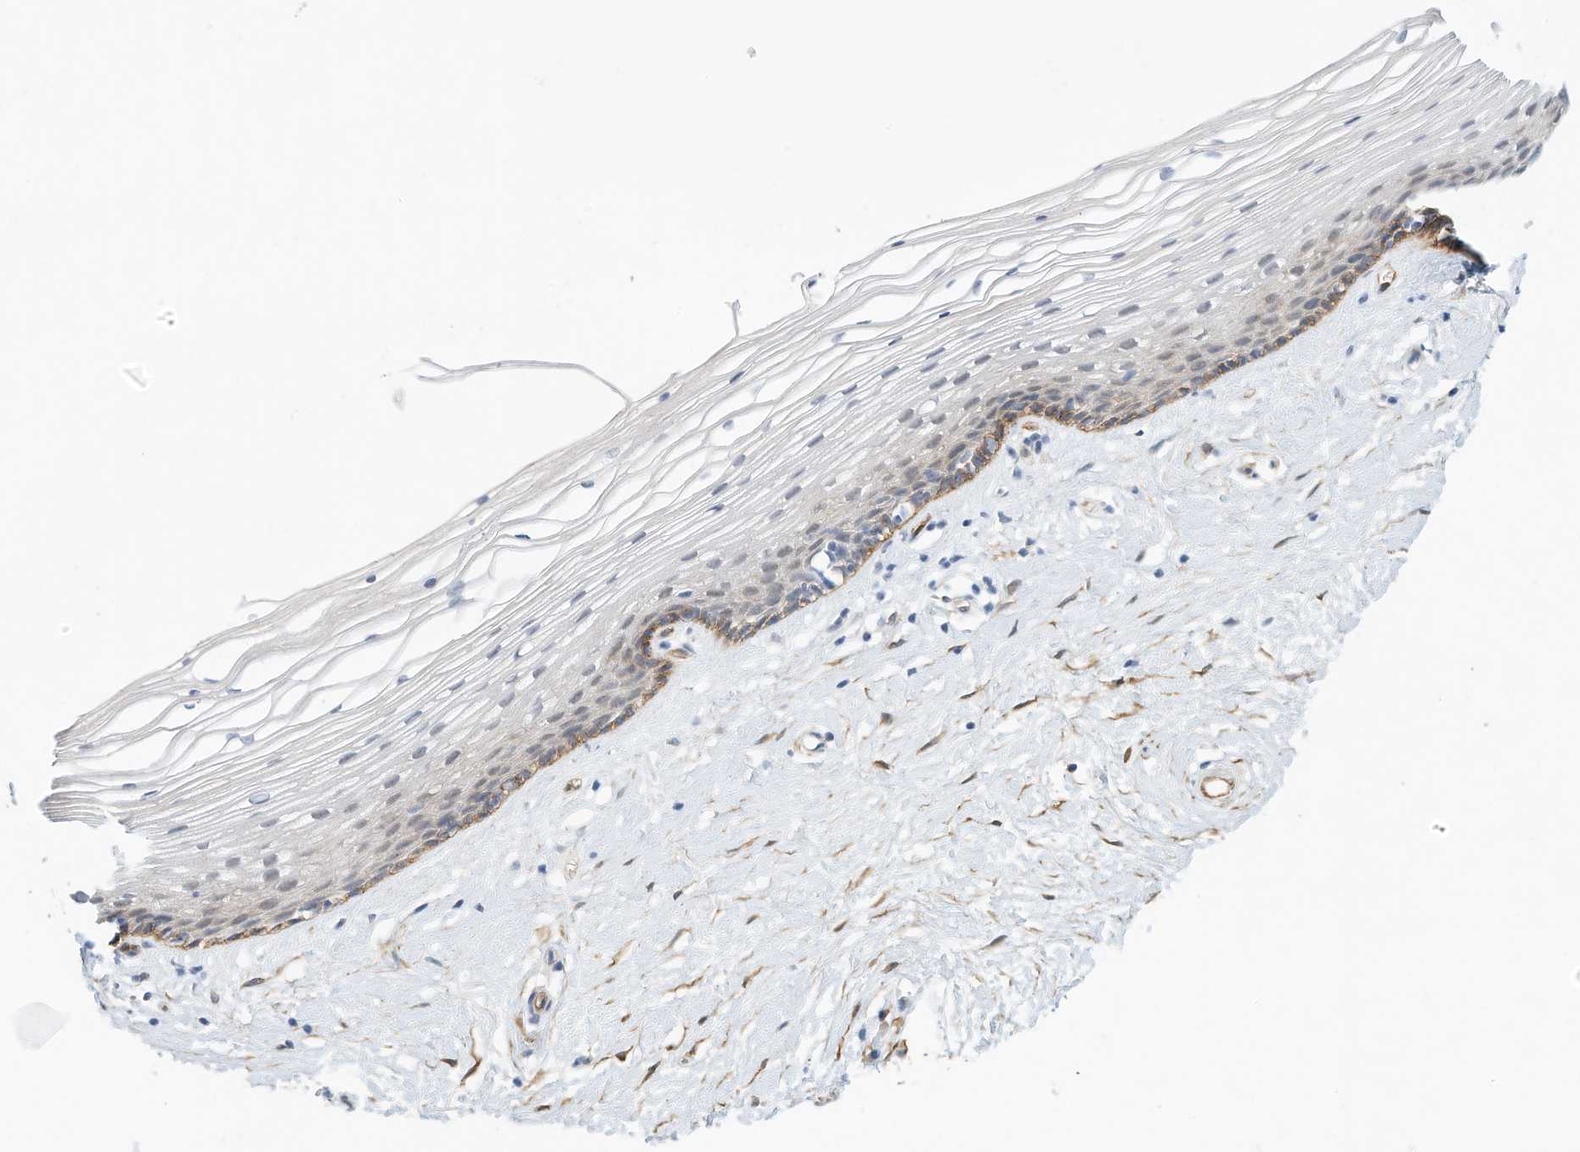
{"staining": {"intensity": "moderate", "quantity": "<25%", "location": "cytoplasmic/membranous"}, "tissue": "vagina", "cell_type": "Squamous epithelial cells", "image_type": "normal", "snomed": [{"axis": "morphology", "description": "Normal tissue, NOS"}, {"axis": "topography", "description": "Vagina"}], "caption": "IHC of unremarkable vagina reveals low levels of moderate cytoplasmic/membranous positivity in about <25% of squamous epithelial cells.", "gene": "ARHGAP28", "patient": {"sex": "female", "age": 46}}